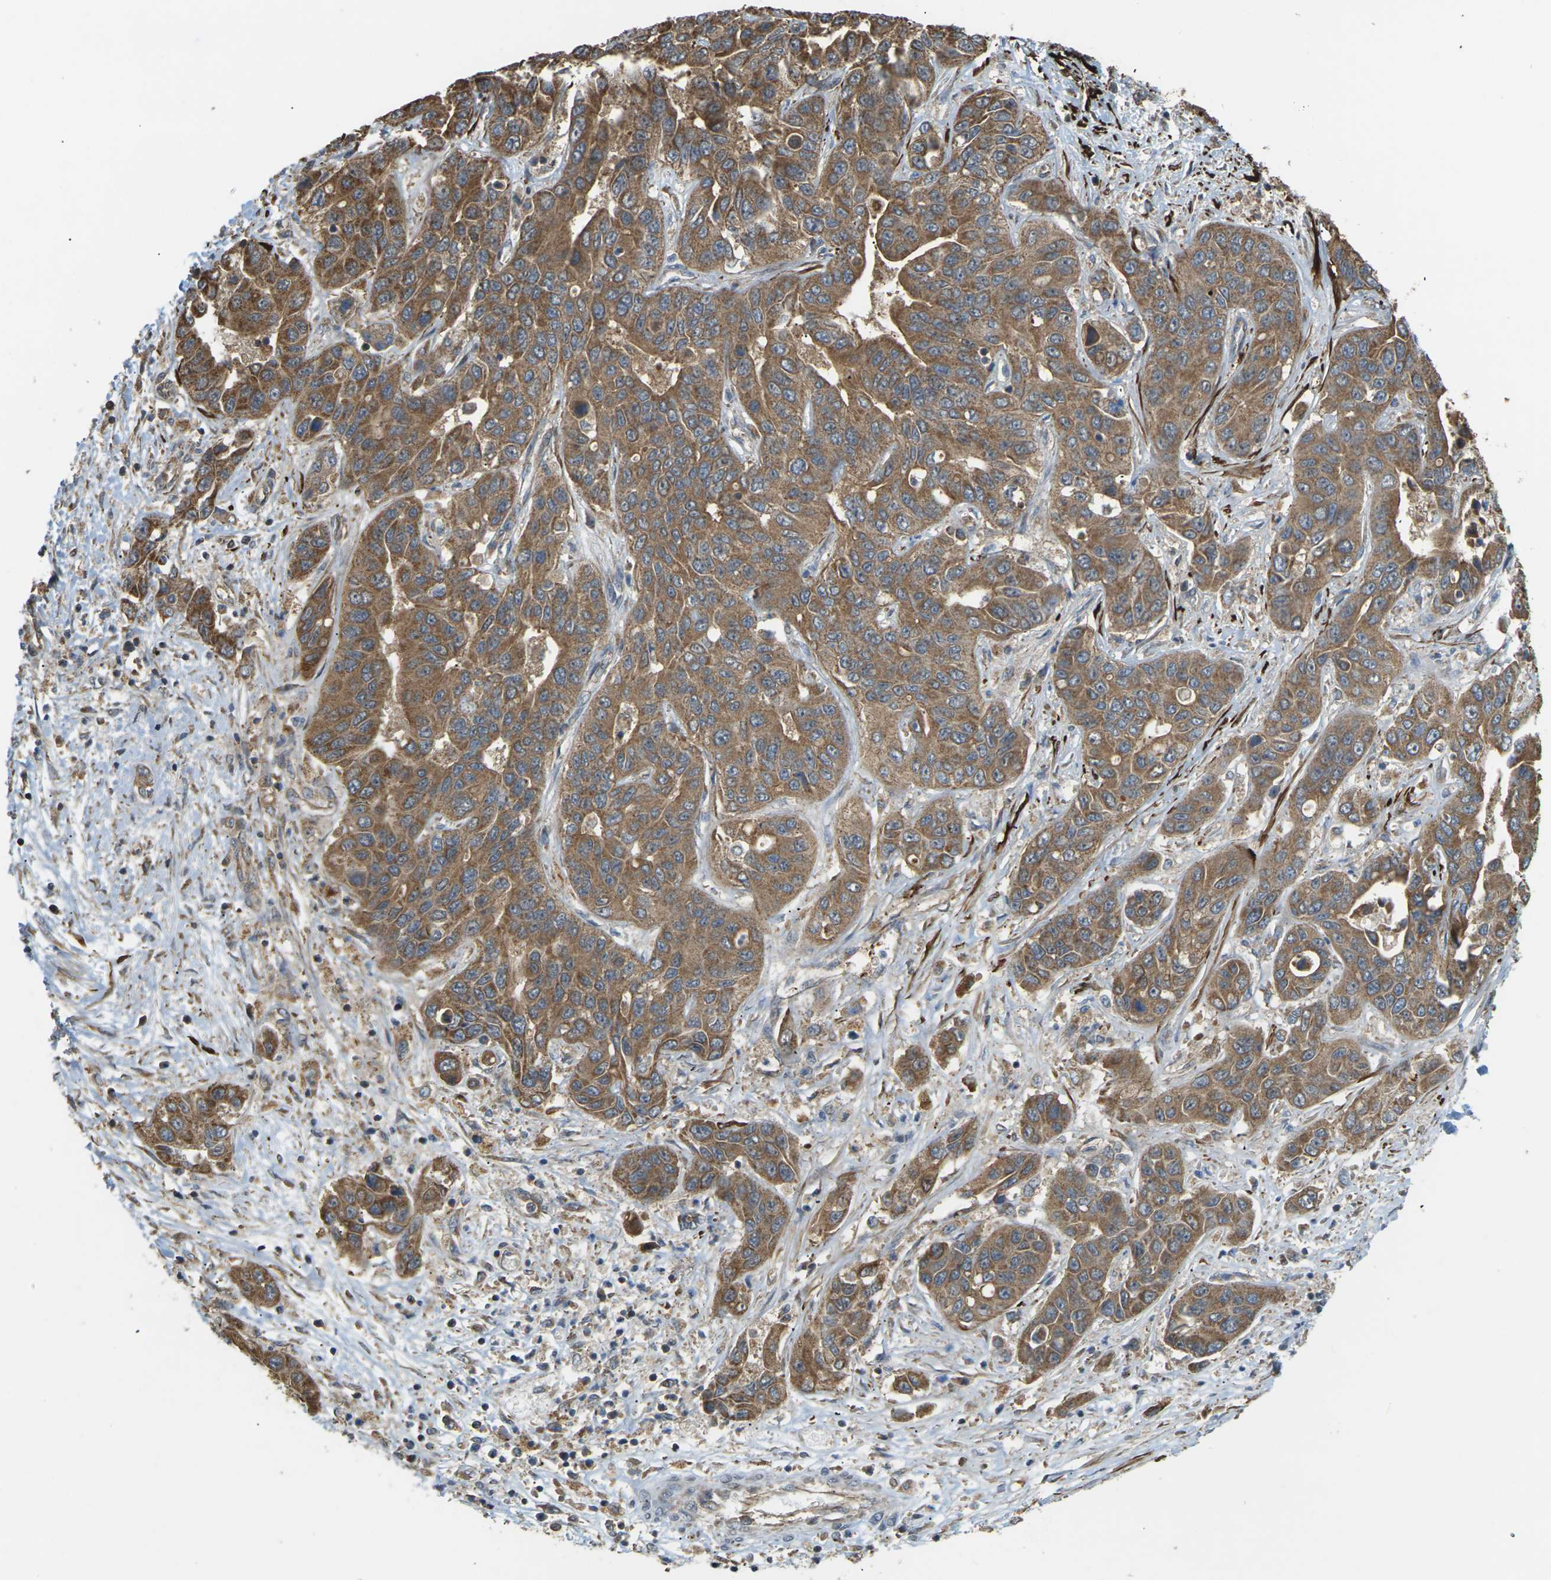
{"staining": {"intensity": "moderate", "quantity": ">75%", "location": "cytoplasmic/membranous"}, "tissue": "liver cancer", "cell_type": "Tumor cells", "image_type": "cancer", "snomed": [{"axis": "morphology", "description": "Cholangiocarcinoma"}, {"axis": "topography", "description": "Liver"}], "caption": "The photomicrograph displays a brown stain indicating the presence of a protein in the cytoplasmic/membranous of tumor cells in liver cancer.", "gene": "KSR1", "patient": {"sex": "female", "age": 52}}